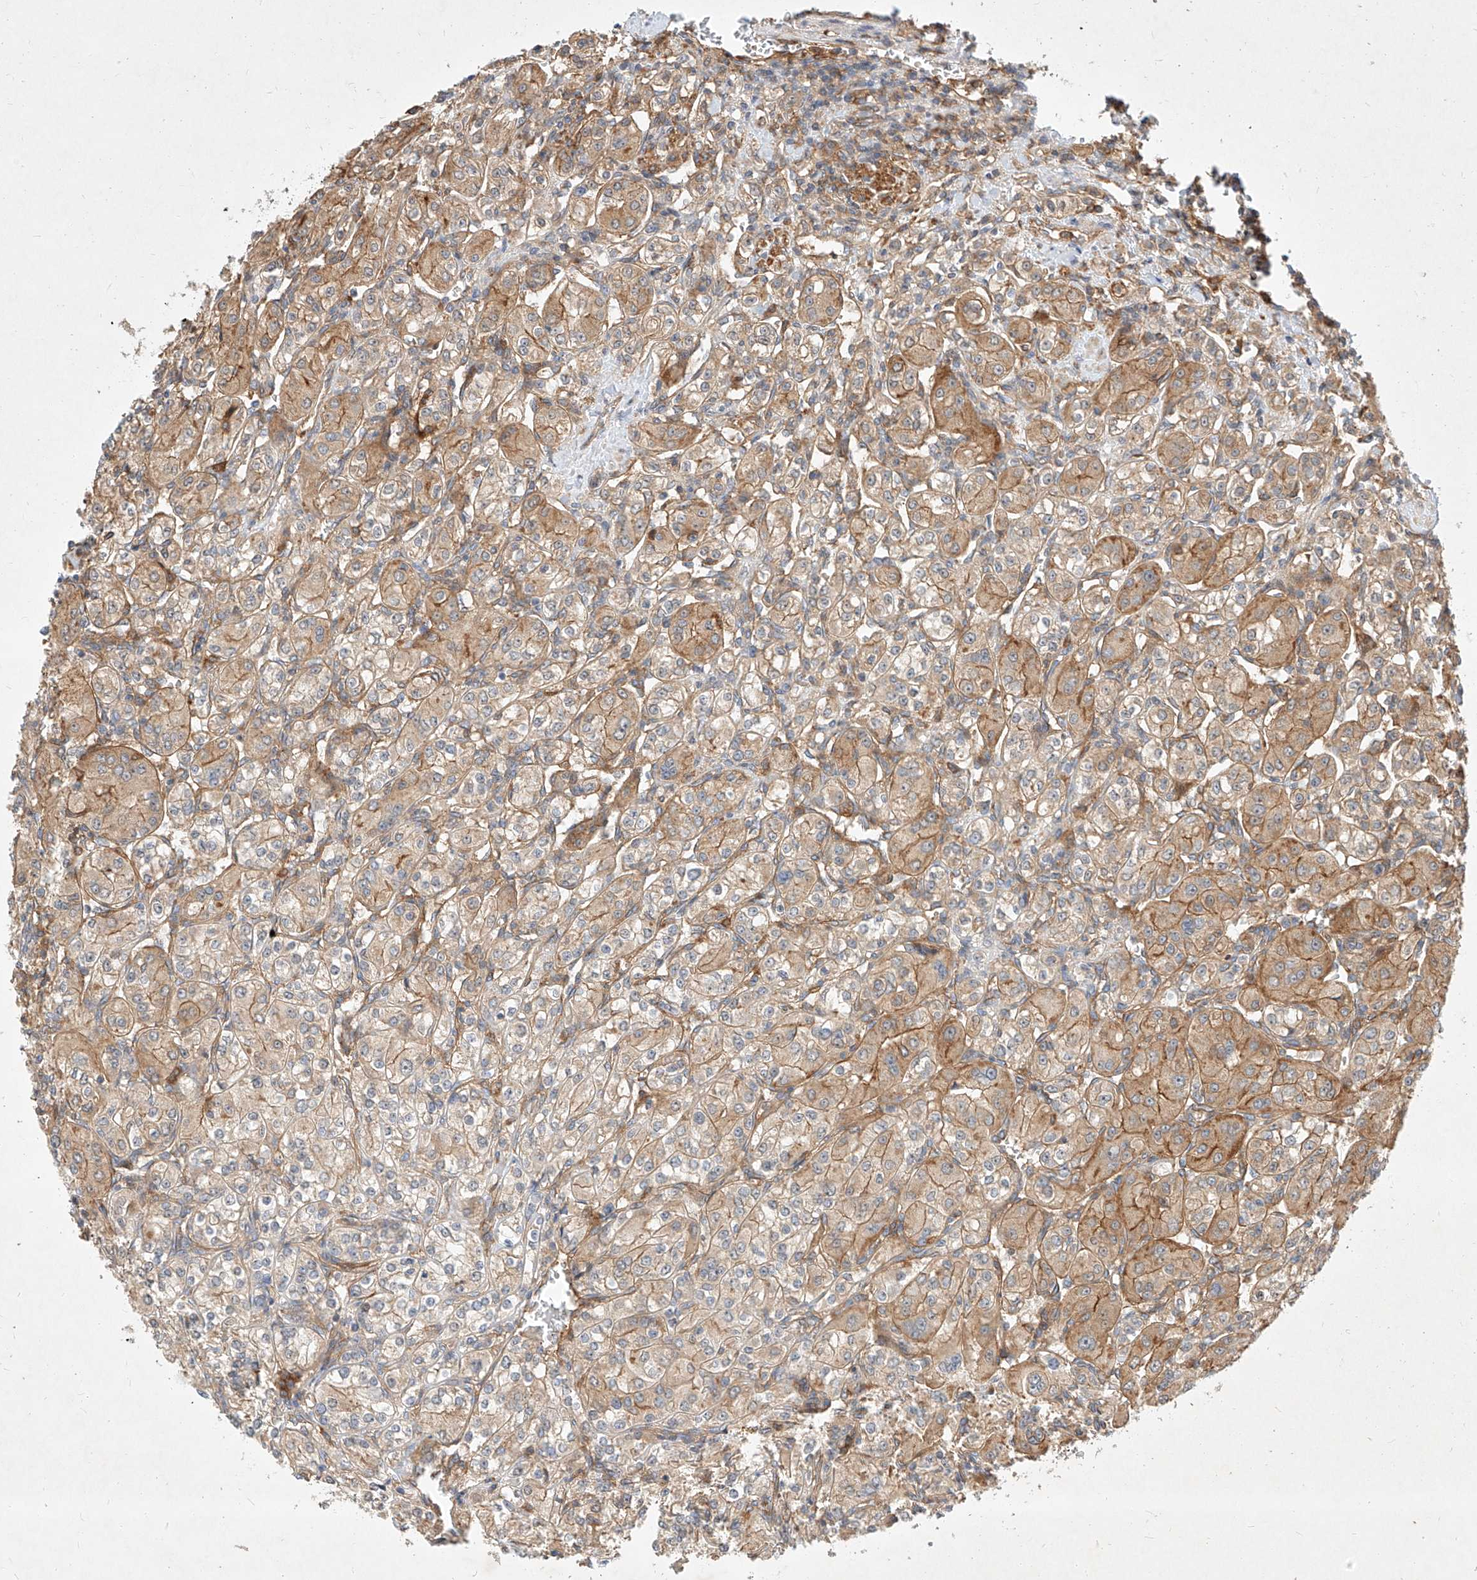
{"staining": {"intensity": "weak", "quantity": "25%-75%", "location": "cytoplasmic/membranous"}, "tissue": "renal cancer", "cell_type": "Tumor cells", "image_type": "cancer", "snomed": [{"axis": "morphology", "description": "Adenocarcinoma, NOS"}, {"axis": "topography", "description": "Kidney"}], "caption": "A low amount of weak cytoplasmic/membranous positivity is identified in about 25%-75% of tumor cells in renal cancer (adenocarcinoma) tissue.", "gene": "NFAM1", "patient": {"sex": "male", "age": 77}}